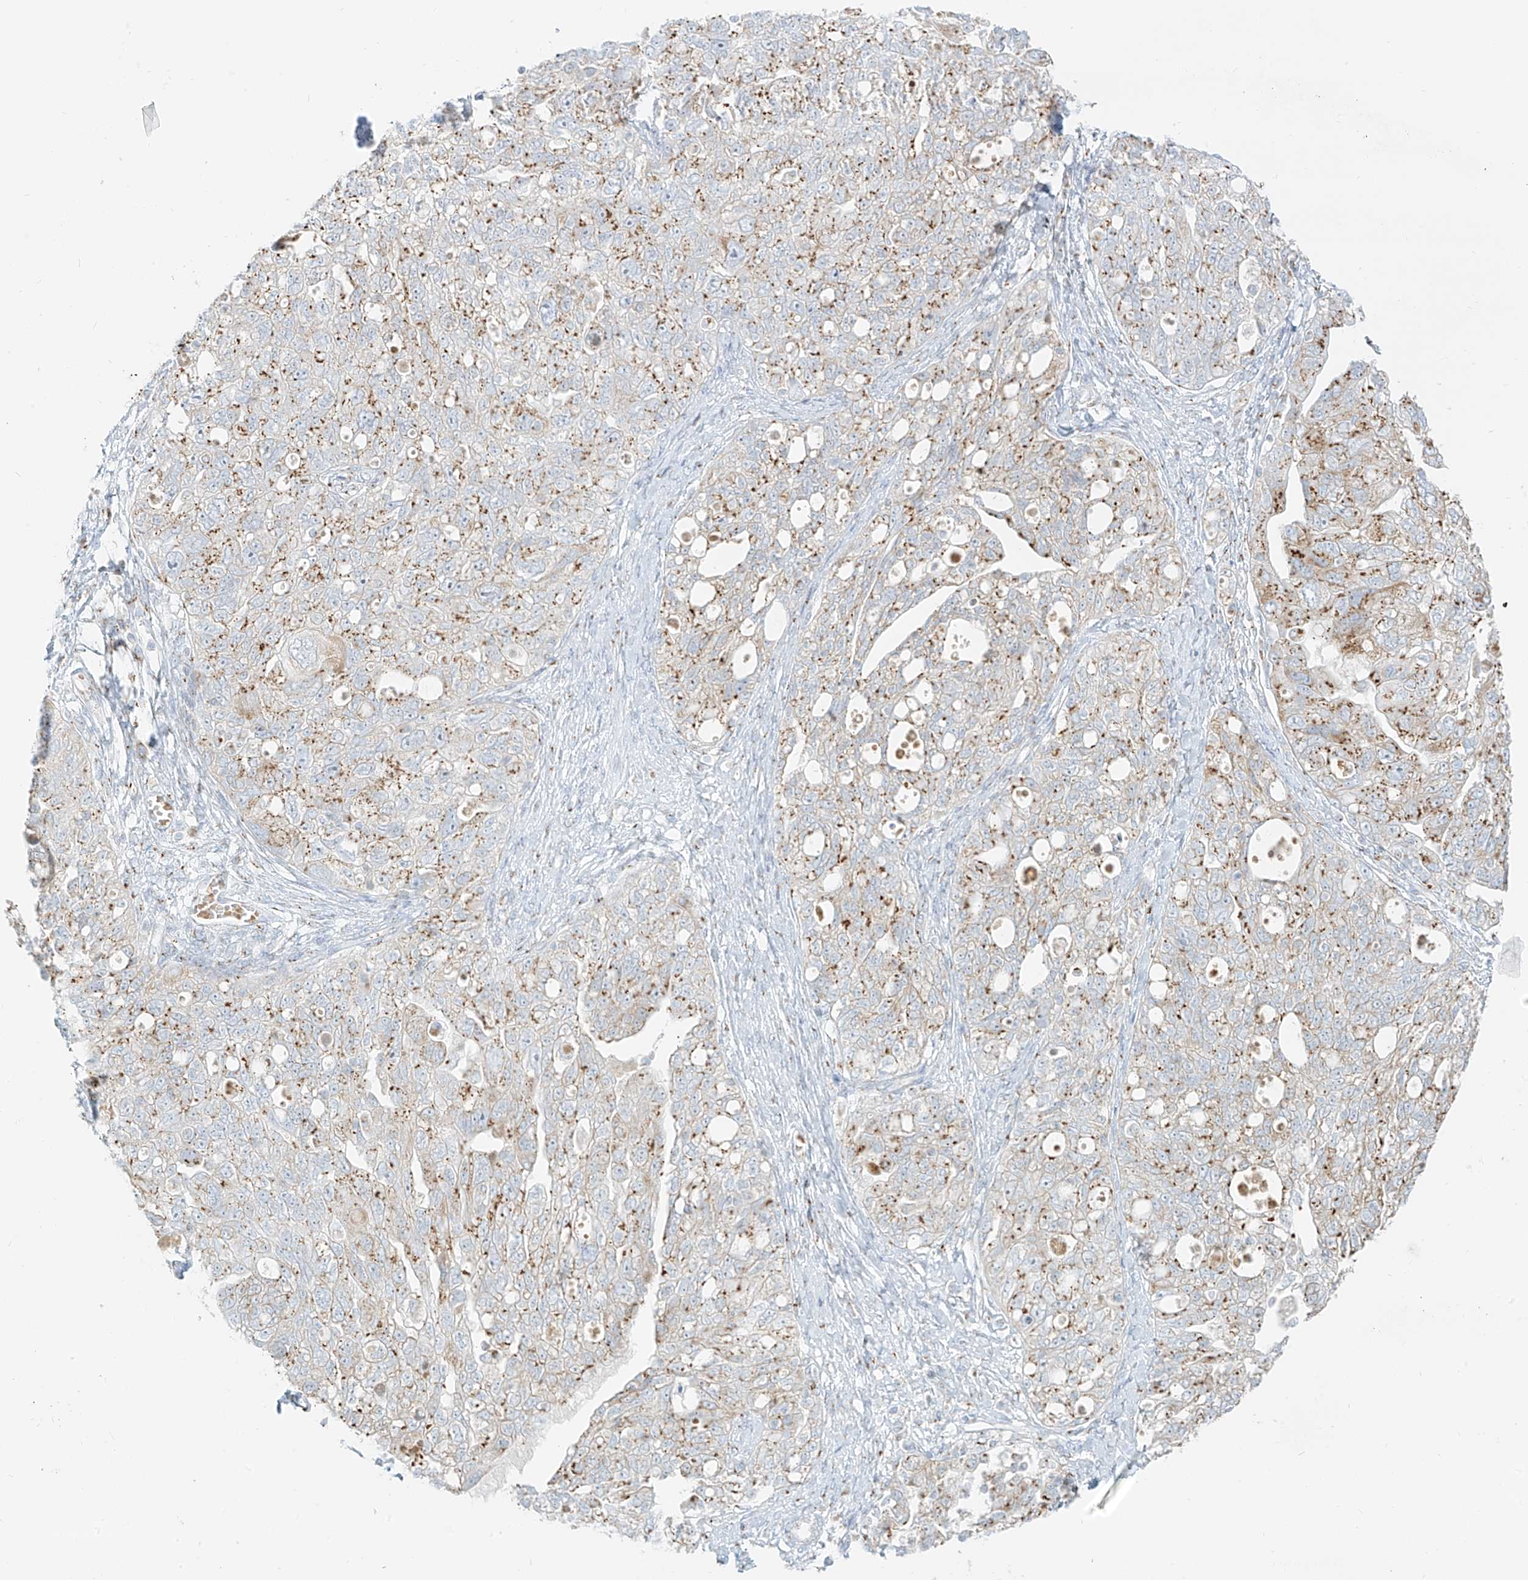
{"staining": {"intensity": "moderate", "quantity": ">75%", "location": "cytoplasmic/membranous"}, "tissue": "ovarian cancer", "cell_type": "Tumor cells", "image_type": "cancer", "snomed": [{"axis": "morphology", "description": "Carcinoma, NOS"}, {"axis": "morphology", "description": "Cystadenocarcinoma, serous, NOS"}, {"axis": "topography", "description": "Ovary"}], "caption": "Ovarian cancer (serous cystadenocarcinoma) stained with immunohistochemistry shows moderate cytoplasmic/membranous staining in about >75% of tumor cells.", "gene": "TMEM87B", "patient": {"sex": "female", "age": 69}}